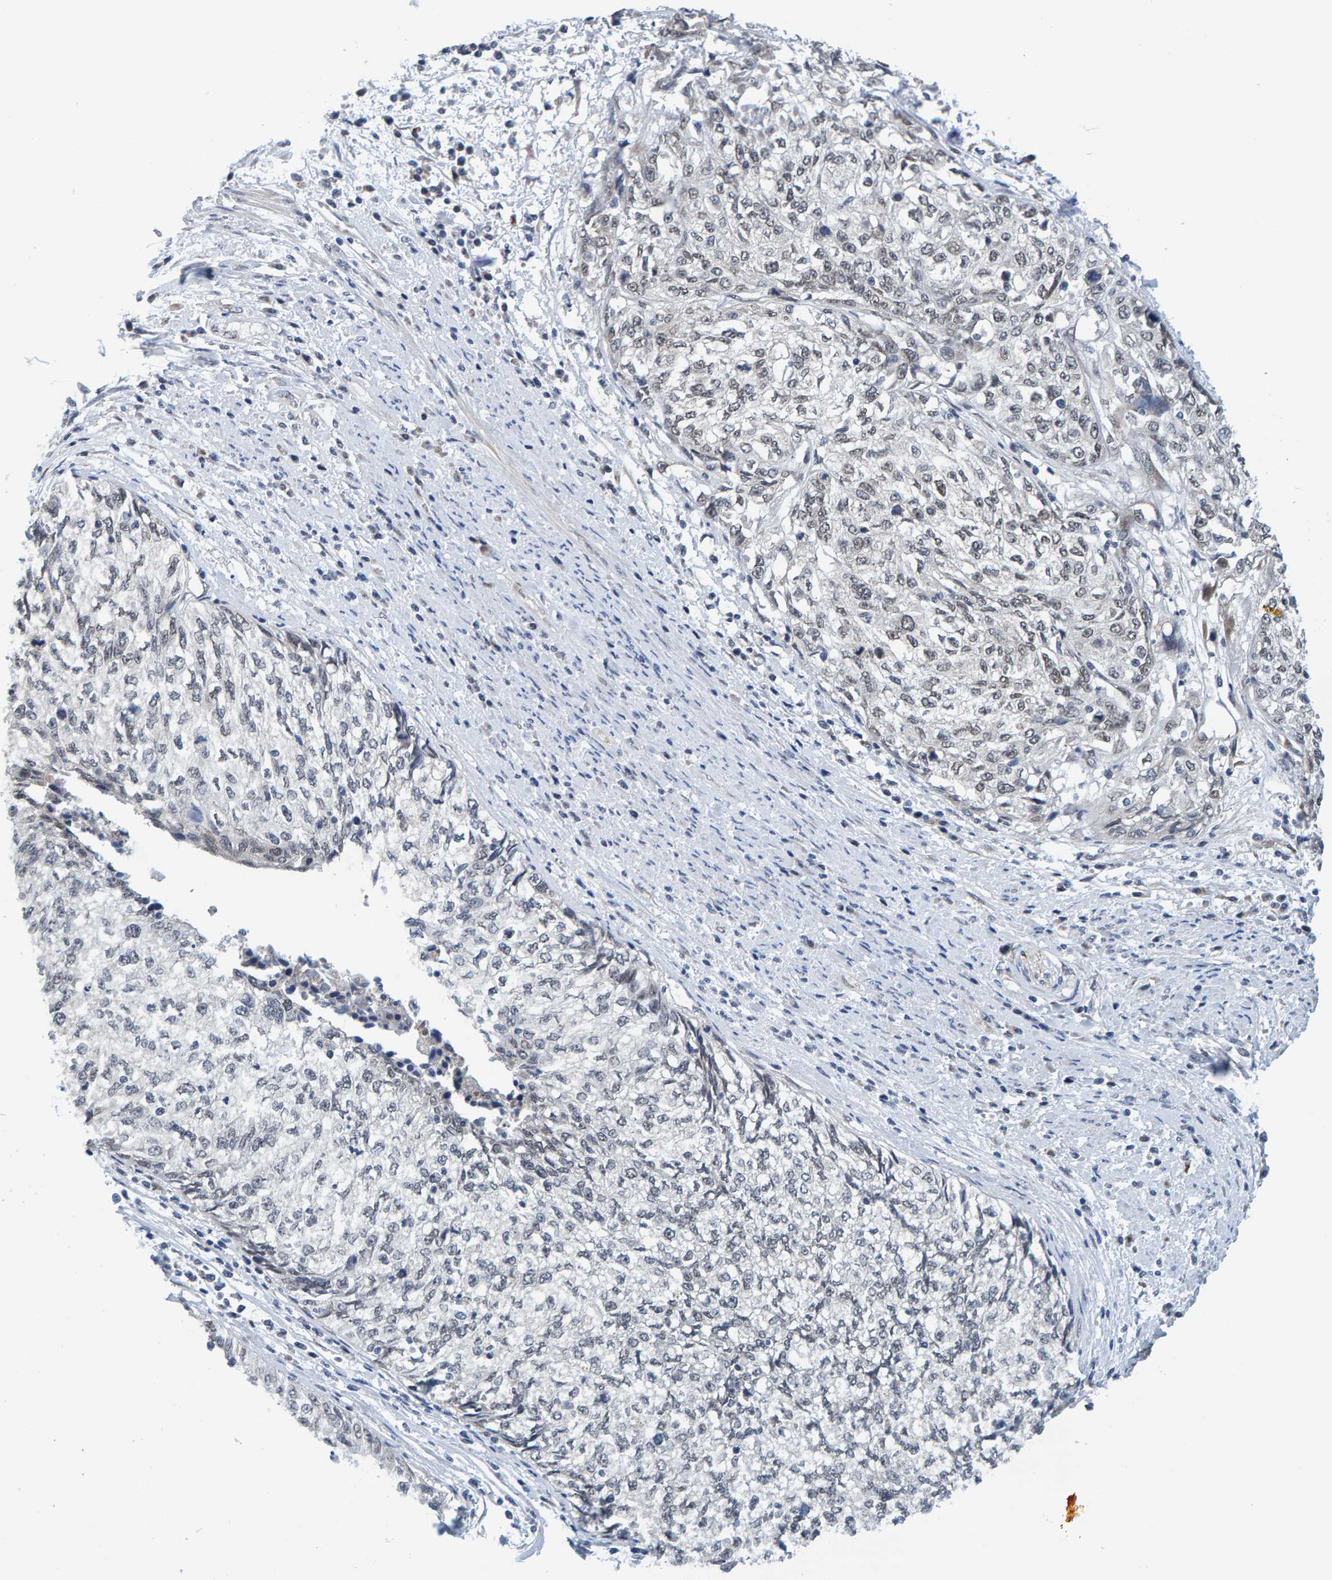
{"staining": {"intensity": "negative", "quantity": "none", "location": "none"}, "tissue": "cervical cancer", "cell_type": "Tumor cells", "image_type": "cancer", "snomed": [{"axis": "morphology", "description": "Squamous cell carcinoma, NOS"}, {"axis": "topography", "description": "Cervix"}], "caption": "Tumor cells show no significant positivity in squamous cell carcinoma (cervical). The staining is performed using DAB (3,3'-diaminobenzidine) brown chromogen with nuclei counter-stained in using hematoxylin.", "gene": "SCRN2", "patient": {"sex": "female", "age": 57}}